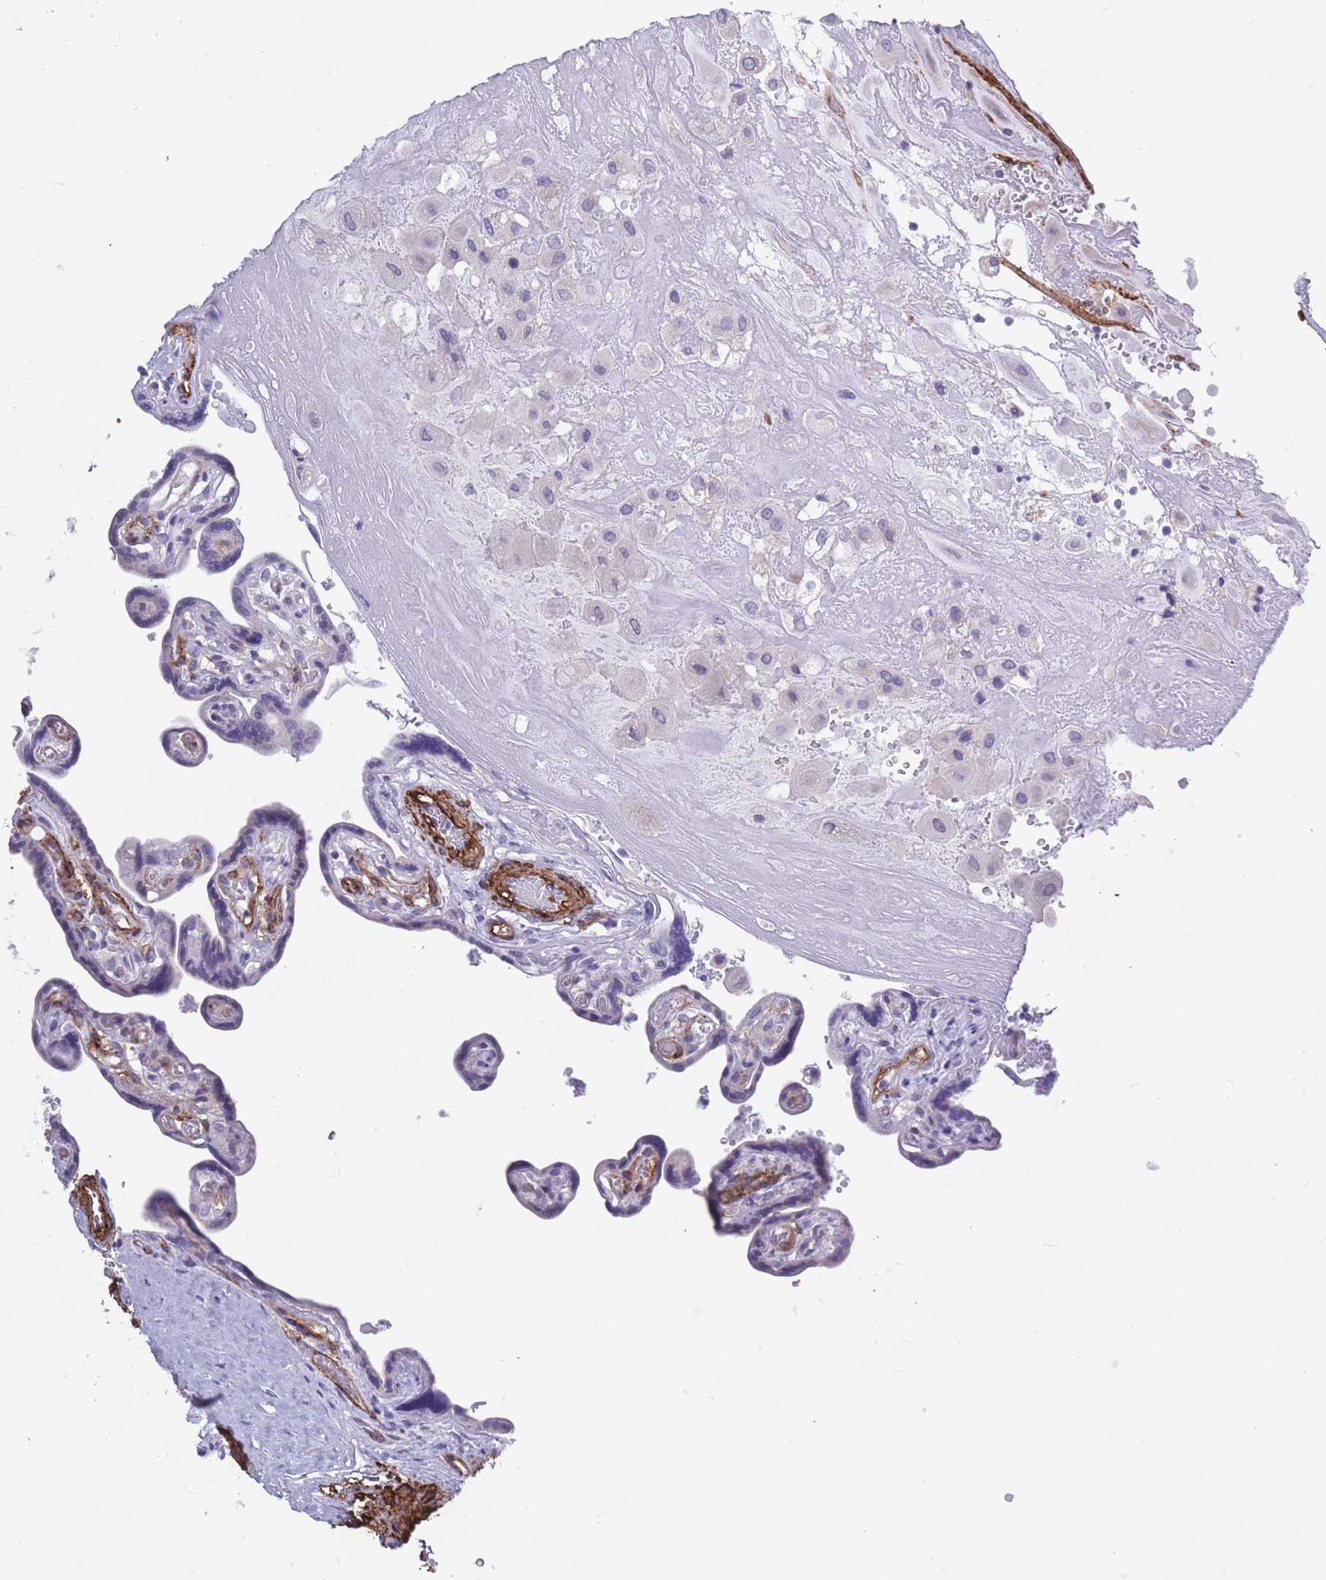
{"staining": {"intensity": "negative", "quantity": "none", "location": "none"}, "tissue": "placenta", "cell_type": "Decidual cells", "image_type": "normal", "snomed": [{"axis": "morphology", "description": "Normal tissue, NOS"}, {"axis": "topography", "description": "Placenta"}], "caption": "There is no significant positivity in decidual cells of placenta. (DAB immunohistochemistry visualized using brightfield microscopy, high magnification).", "gene": "DPYD", "patient": {"sex": "female", "age": 32}}